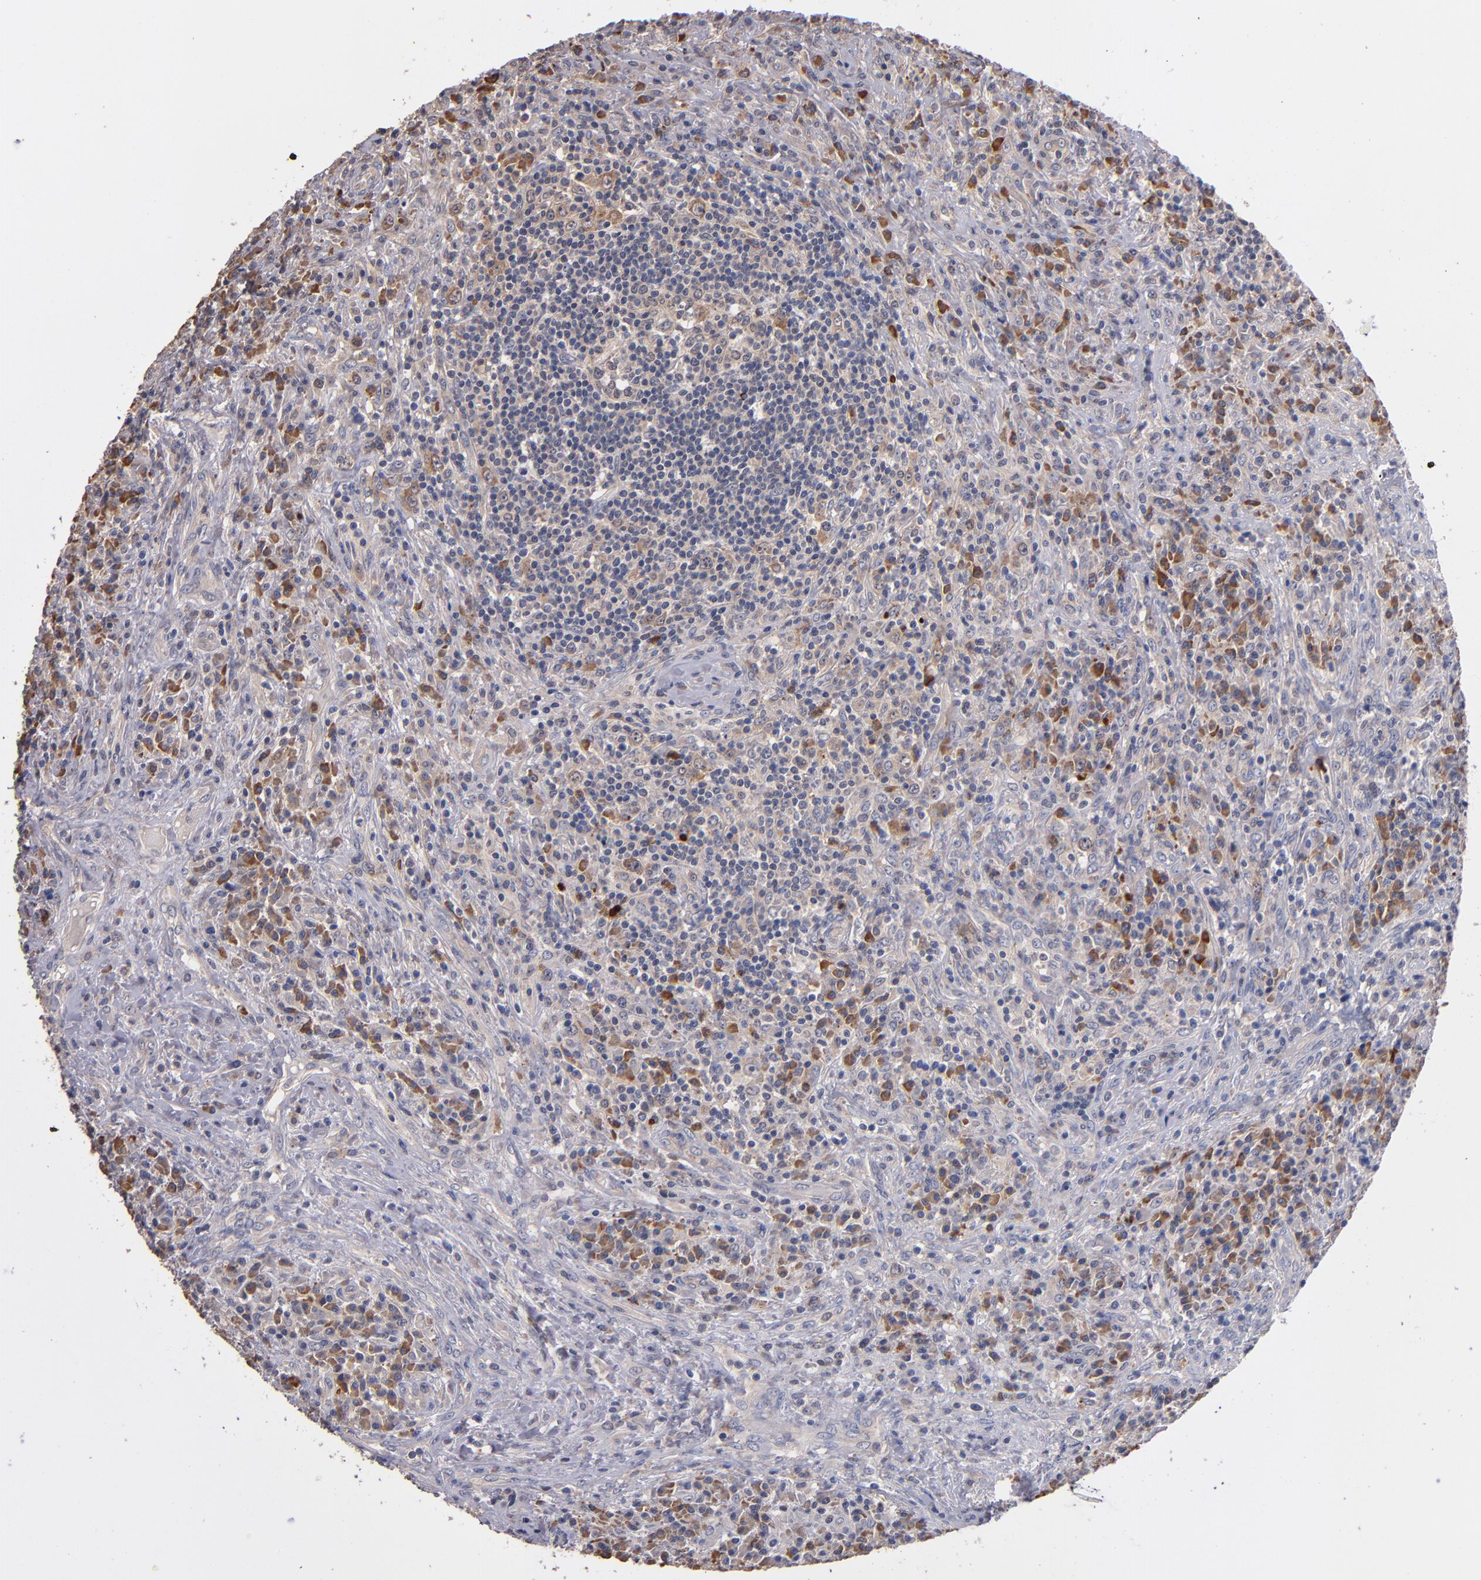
{"staining": {"intensity": "negative", "quantity": "none", "location": "none"}, "tissue": "lymphoma", "cell_type": "Tumor cells", "image_type": "cancer", "snomed": [{"axis": "morphology", "description": "Hodgkin's disease, NOS"}, {"axis": "topography", "description": "Lymph node"}], "caption": "Lymphoma was stained to show a protein in brown. There is no significant expression in tumor cells. The staining was performed using DAB (3,3'-diaminobenzidine) to visualize the protein expression in brown, while the nuclei were stained in blue with hematoxylin (Magnification: 20x).", "gene": "TTLL12", "patient": {"sex": "female", "age": 25}}